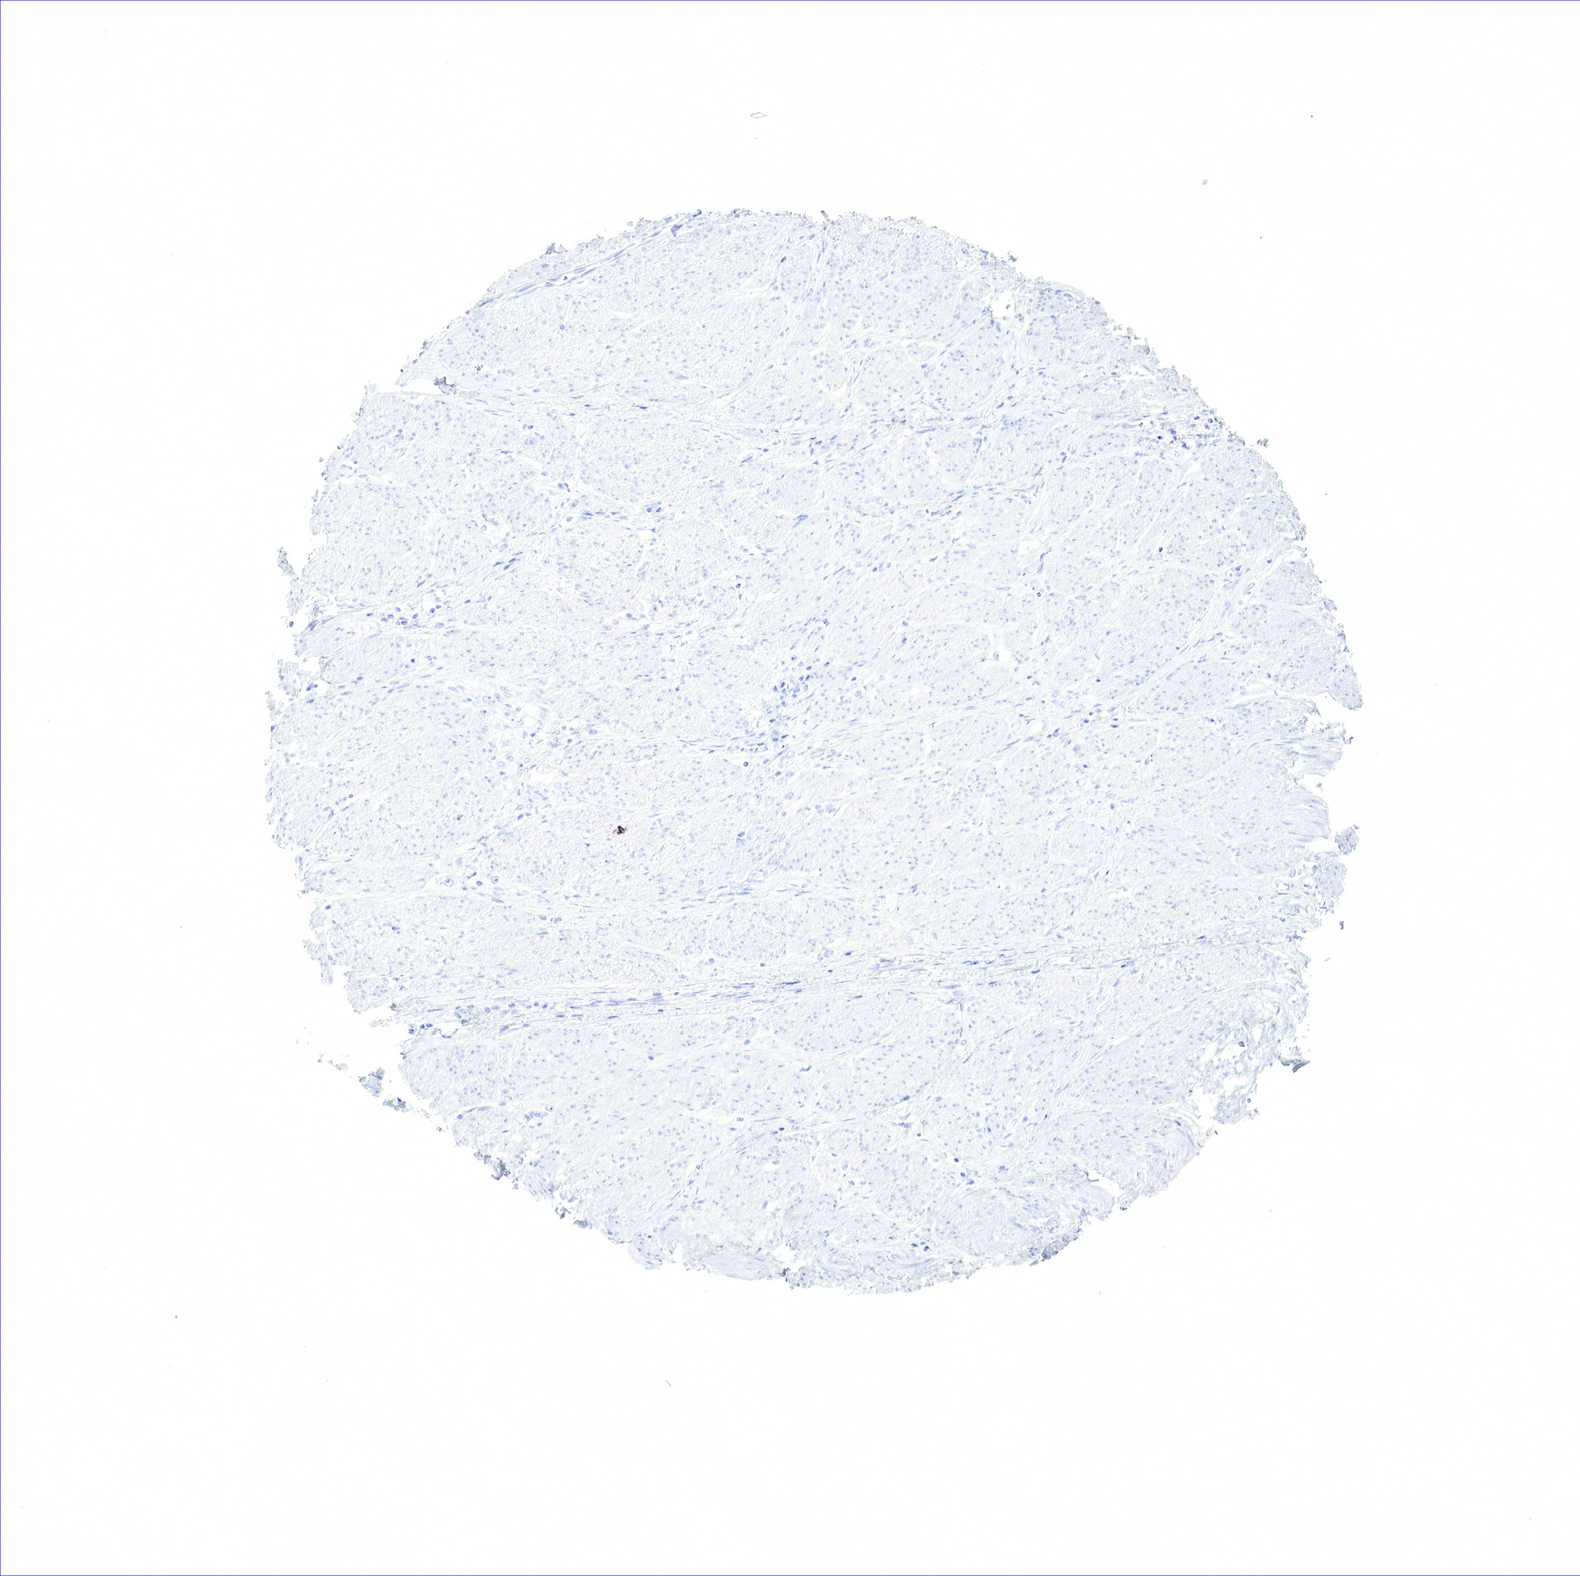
{"staining": {"intensity": "negative", "quantity": "none", "location": "none"}, "tissue": "stomach cancer", "cell_type": "Tumor cells", "image_type": "cancer", "snomed": [{"axis": "morphology", "description": "Adenocarcinoma, NOS"}, {"axis": "topography", "description": "Stomach"}], "caption": "Micrograph shows no significant protein staining in tumor cells of stomach cancer (adenocarcinoma). (DAB (3,3'-diaminobenzidine) immunohistochemistry (IHC), high magnification).", "gene": "TNFRSF8", "patient": {"sex": "male", "age": 72}}